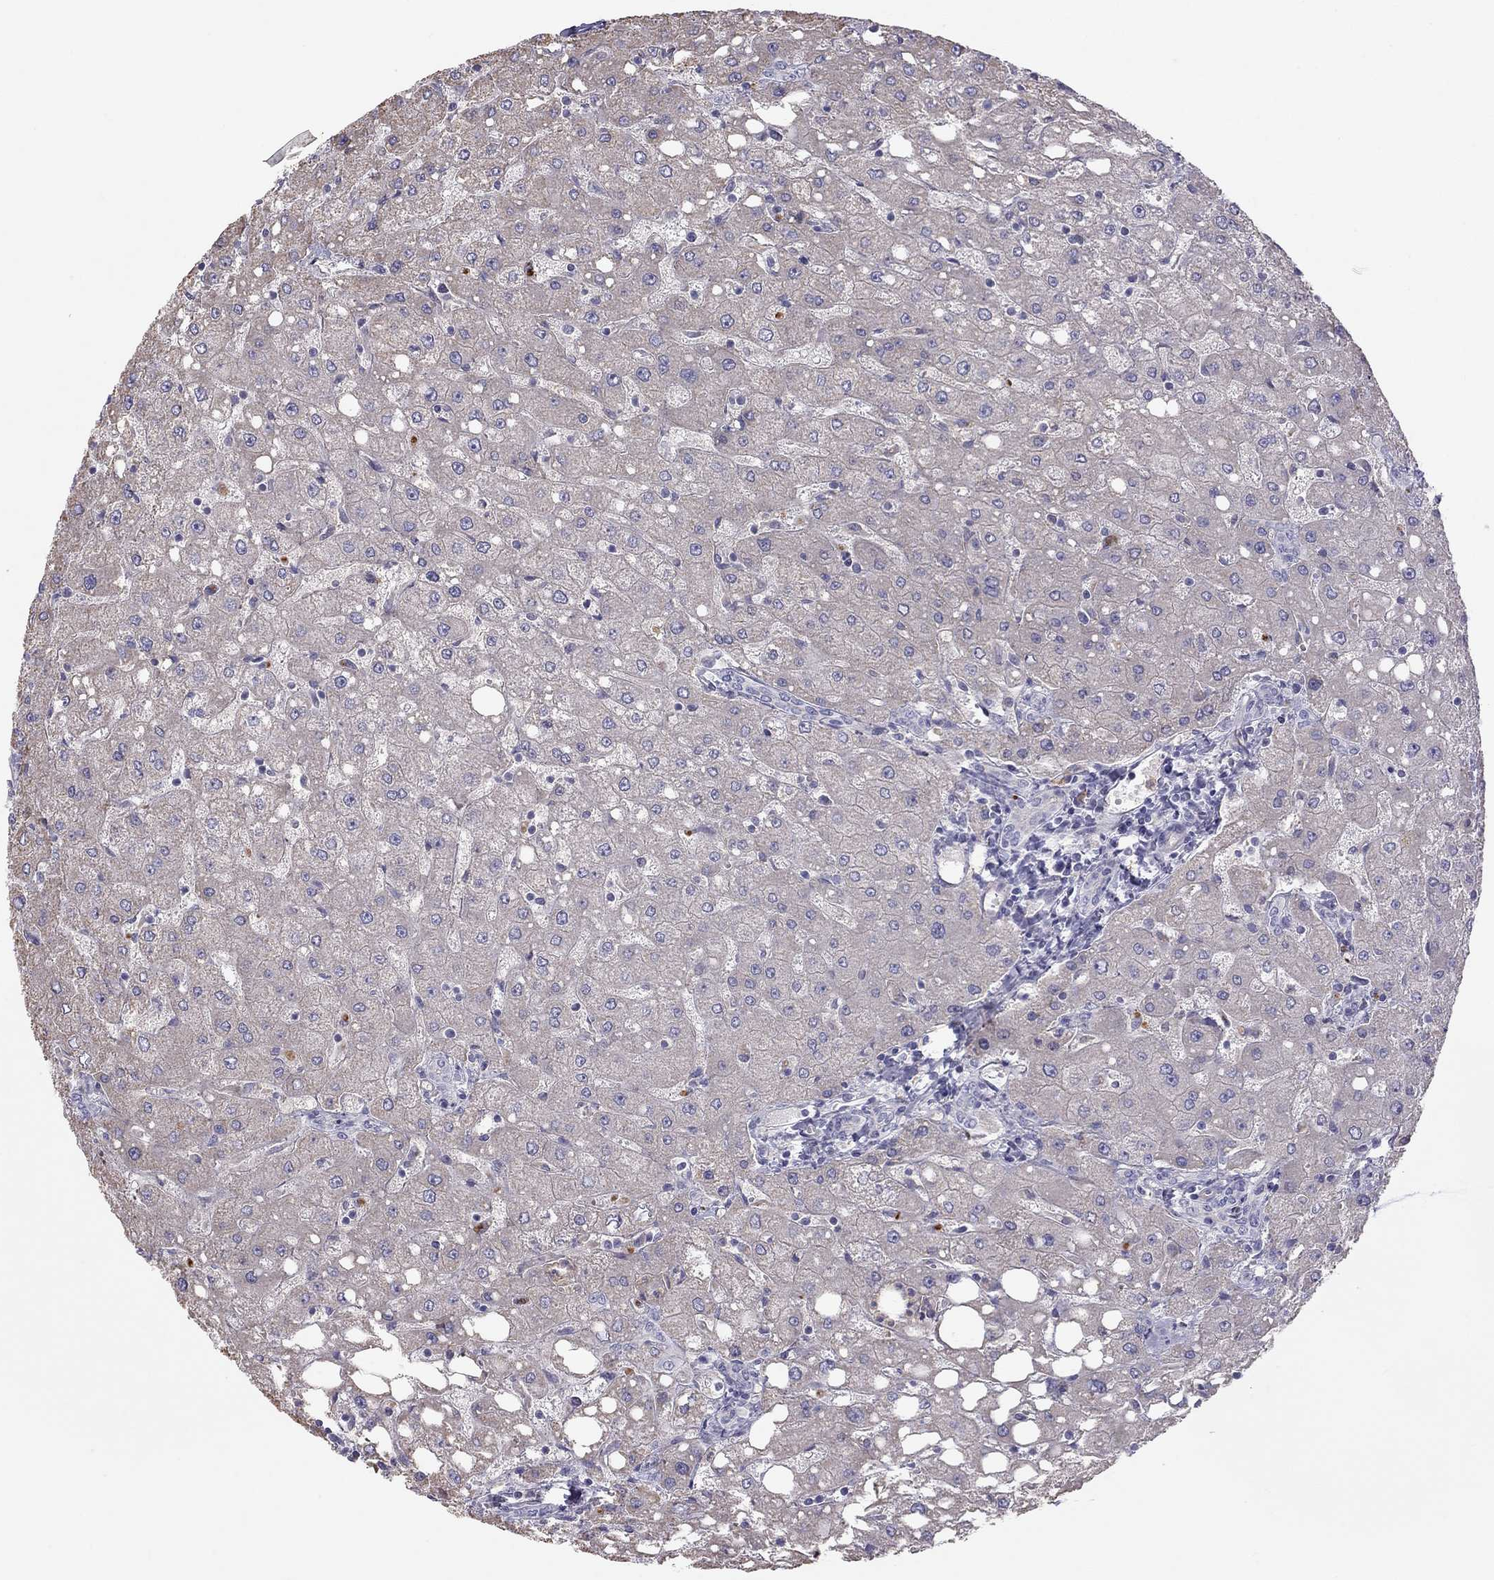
{"staining": {"intensity": "negative", "quantity": "none", "location": "none"}, "tissue": "liver", "cell_type": "Cholangiocytes", "image_type": "normal", "snomed": [{"axis": "morphology", "description": "Normal tissue, NOS"}, {"axis": "topography", "description": "Liver"}], "caption": "Cholangiocytes show no significant positivity in normal liver. (Brightfield microscopy of DAB immunohistochemistry (IHC) at high magnification).", "gene": "TDRD6", "patient": {"sex": "female", "age": 53}}